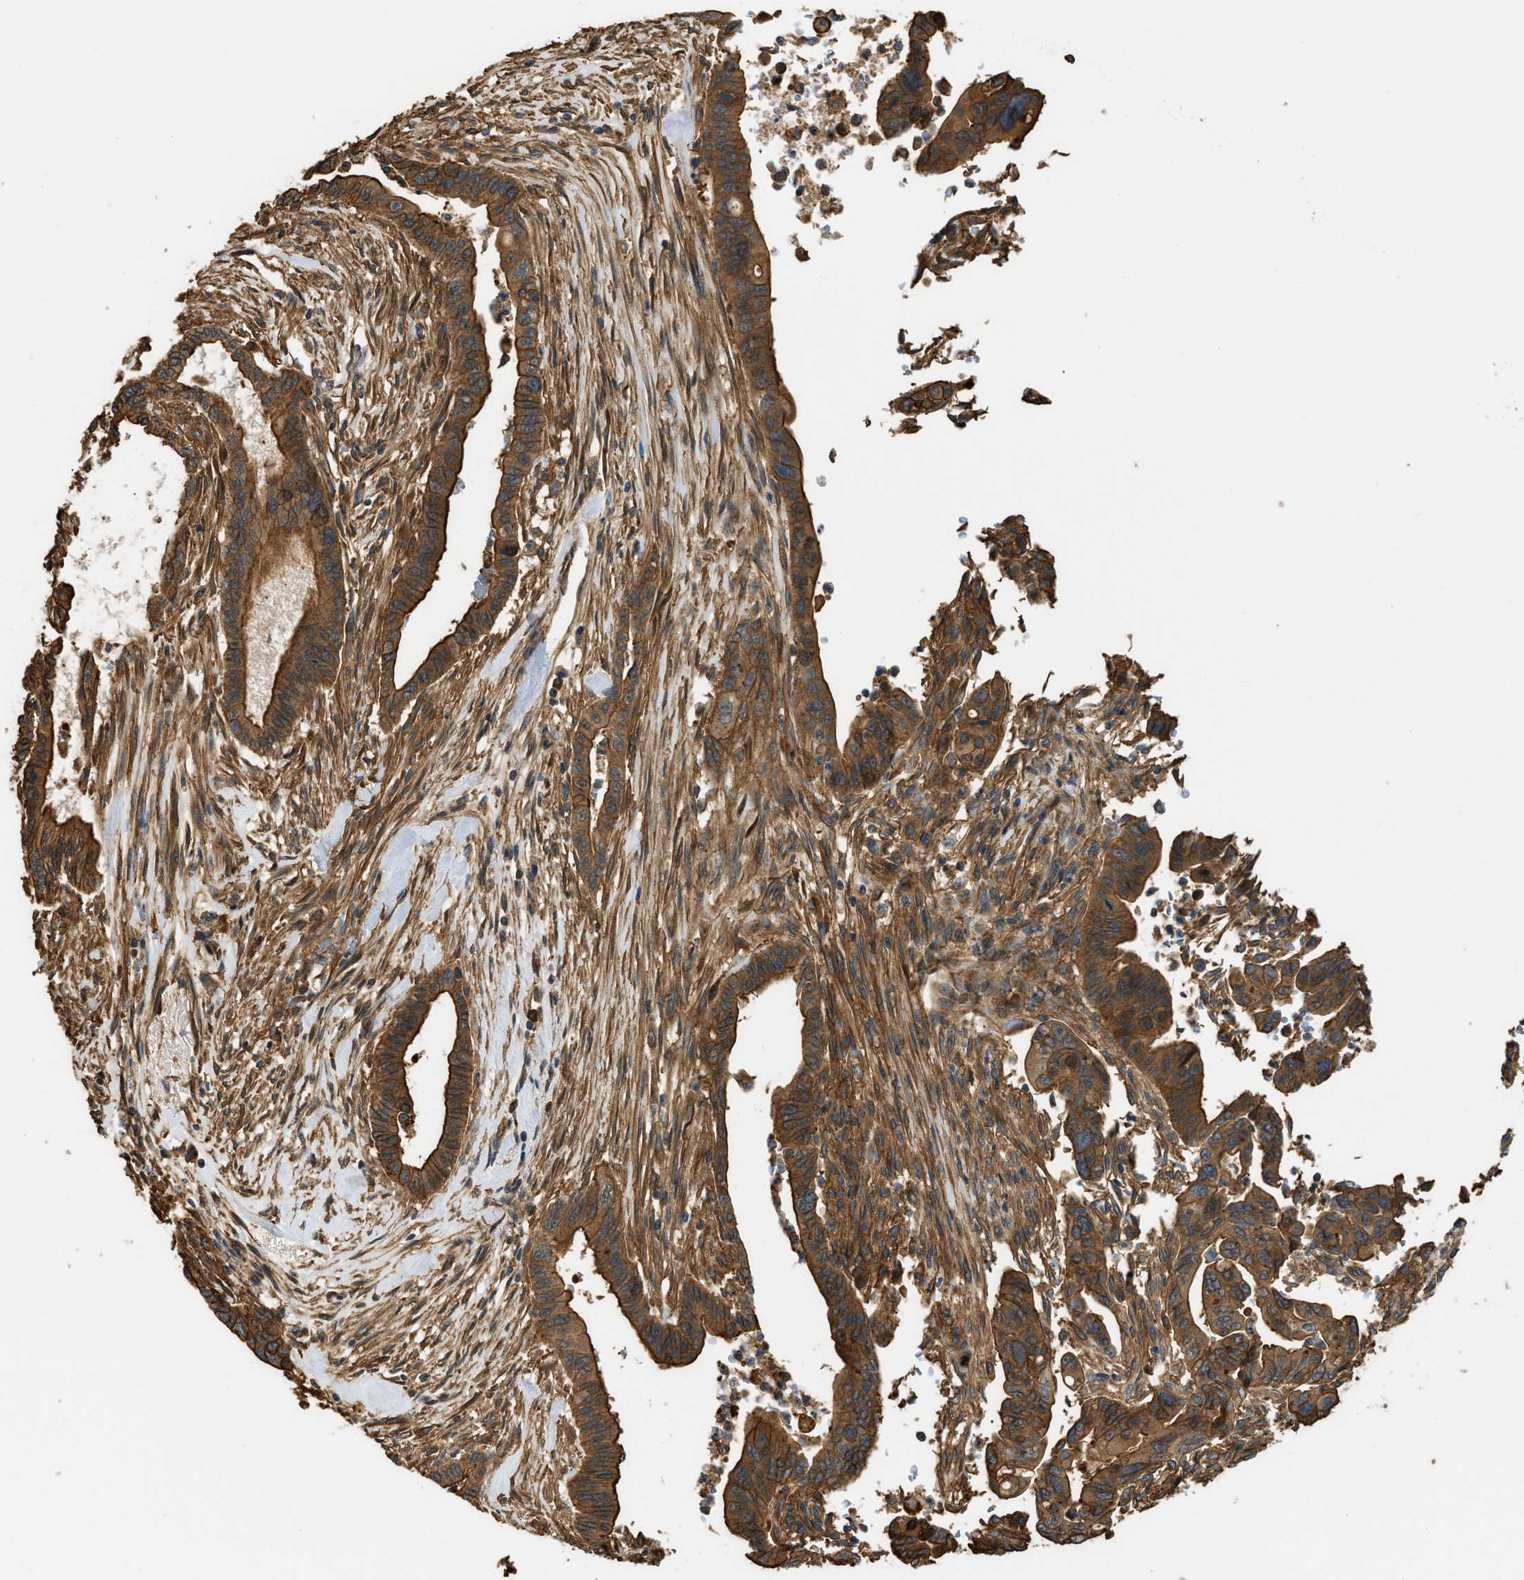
{"staining": {"intensity": "strong", "quantity": ">75%", "location": "cytoplasmic/membranous"}, "tissue": "pancreatic cancer", "cell_type": "Tumor cells", "image_type": "cancer", "snomed": [{"axis": "morphology", "description": "Adenocarcinoma, NOS"}, {"axis": "topography", "description": "Pancreas"}], "caption": "DAB (3,3'-diaminobenzidine) immunohistochemical staining of human pancreatic cancer shows strong cytoplasmic/membranous protein staining in approximately >75% of tumor cells.", "gene": "DDHD2", "patient": {"sex": "male", "age": 70}}